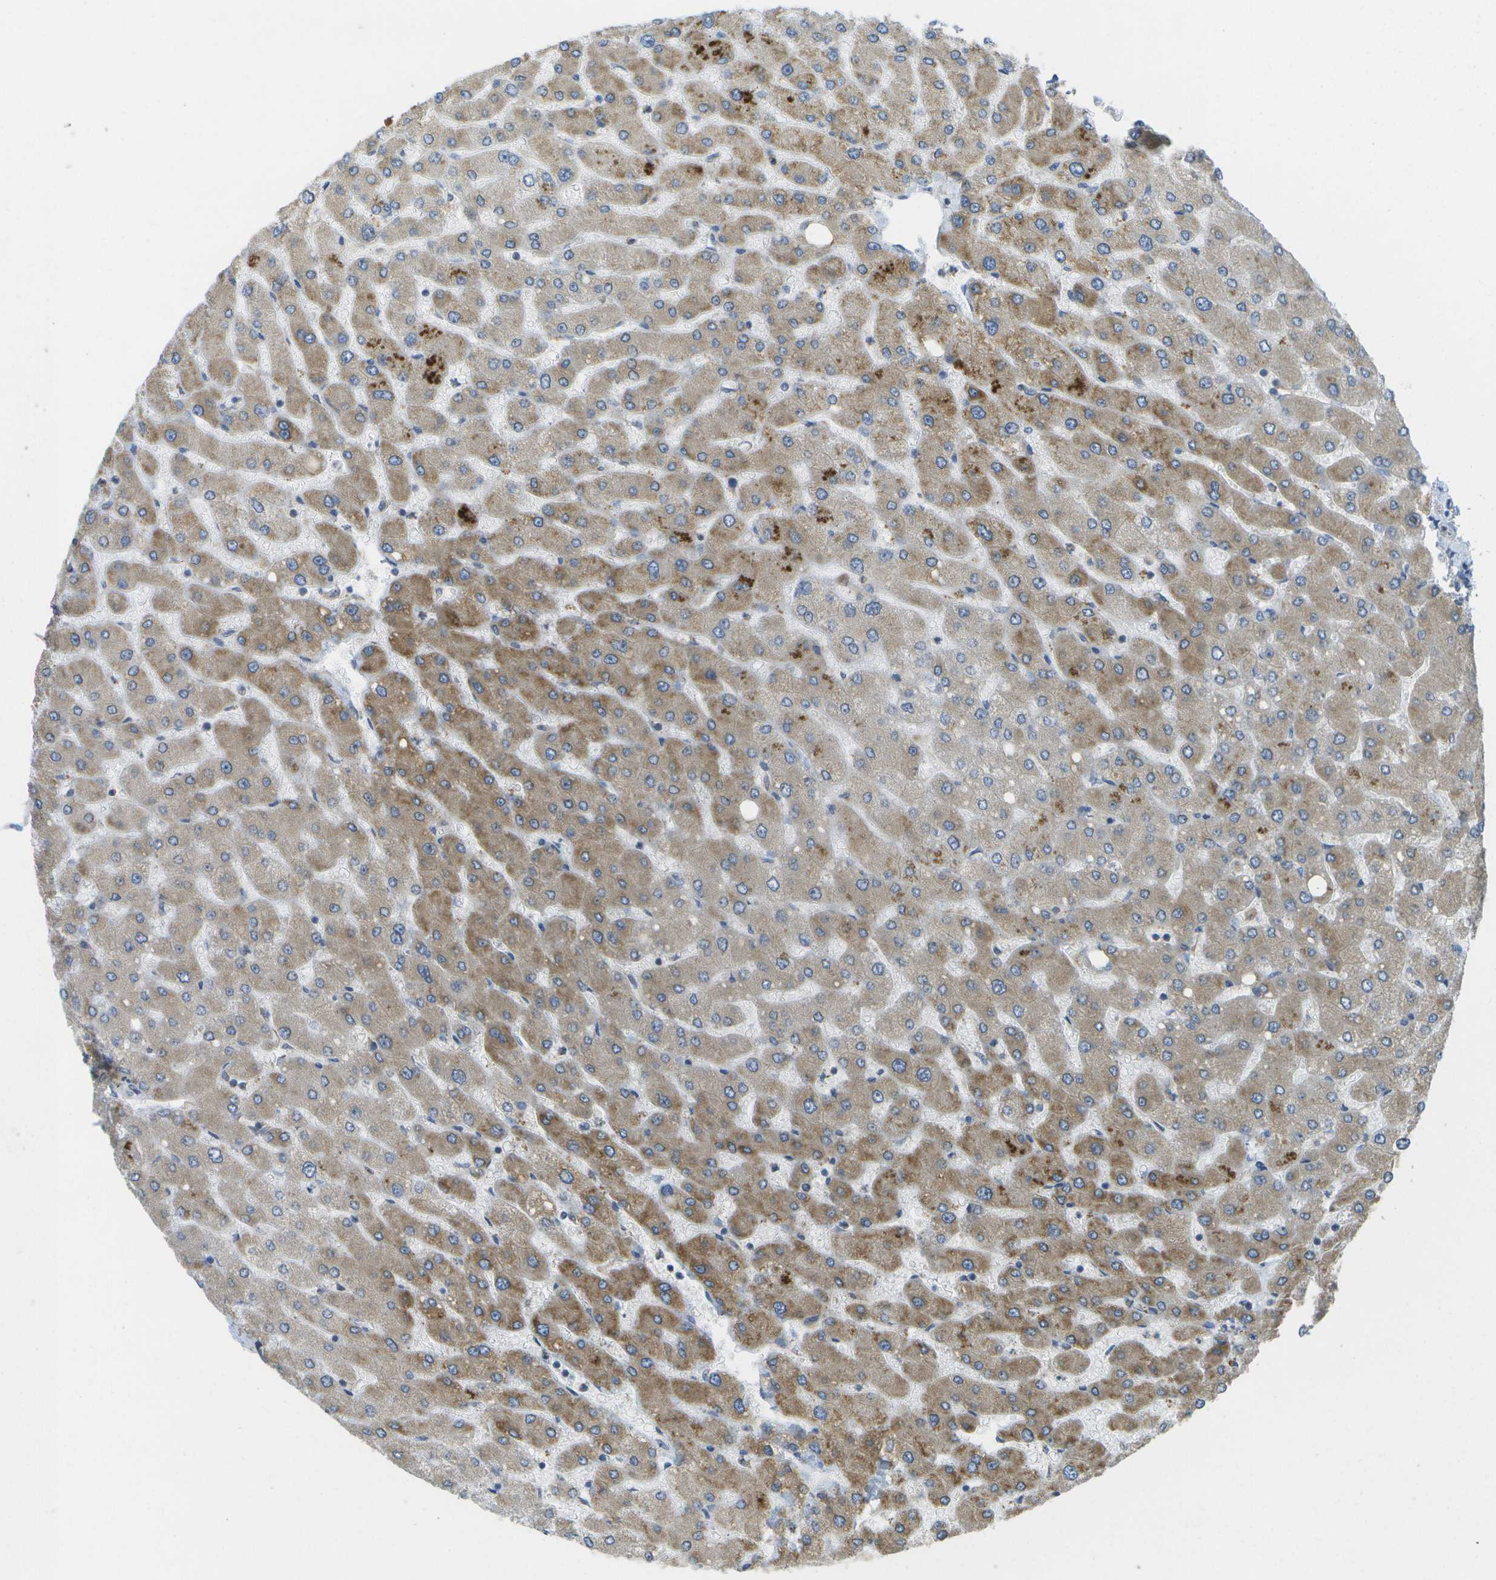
{"staining": {"intensity": "weak", "quantity": "<25%", "location": "cytoplasmic/membranous"}, "tissue": "liver", "cell_type": "Cholangiocytes", "image_type": "normal", "snomed": [{"axis": "morphology", "description": "Normal tissue, NOS"}, {"axis": "topography", "description": "Liver"}], "caption": "IHC of normal liver shows no expression in cholangiocytes. (Immunohistochemistry (ihc), brightfield microscopy, high magnification).", "gene": "DPM3", "patient": {"sex": "male", "age": 55}}